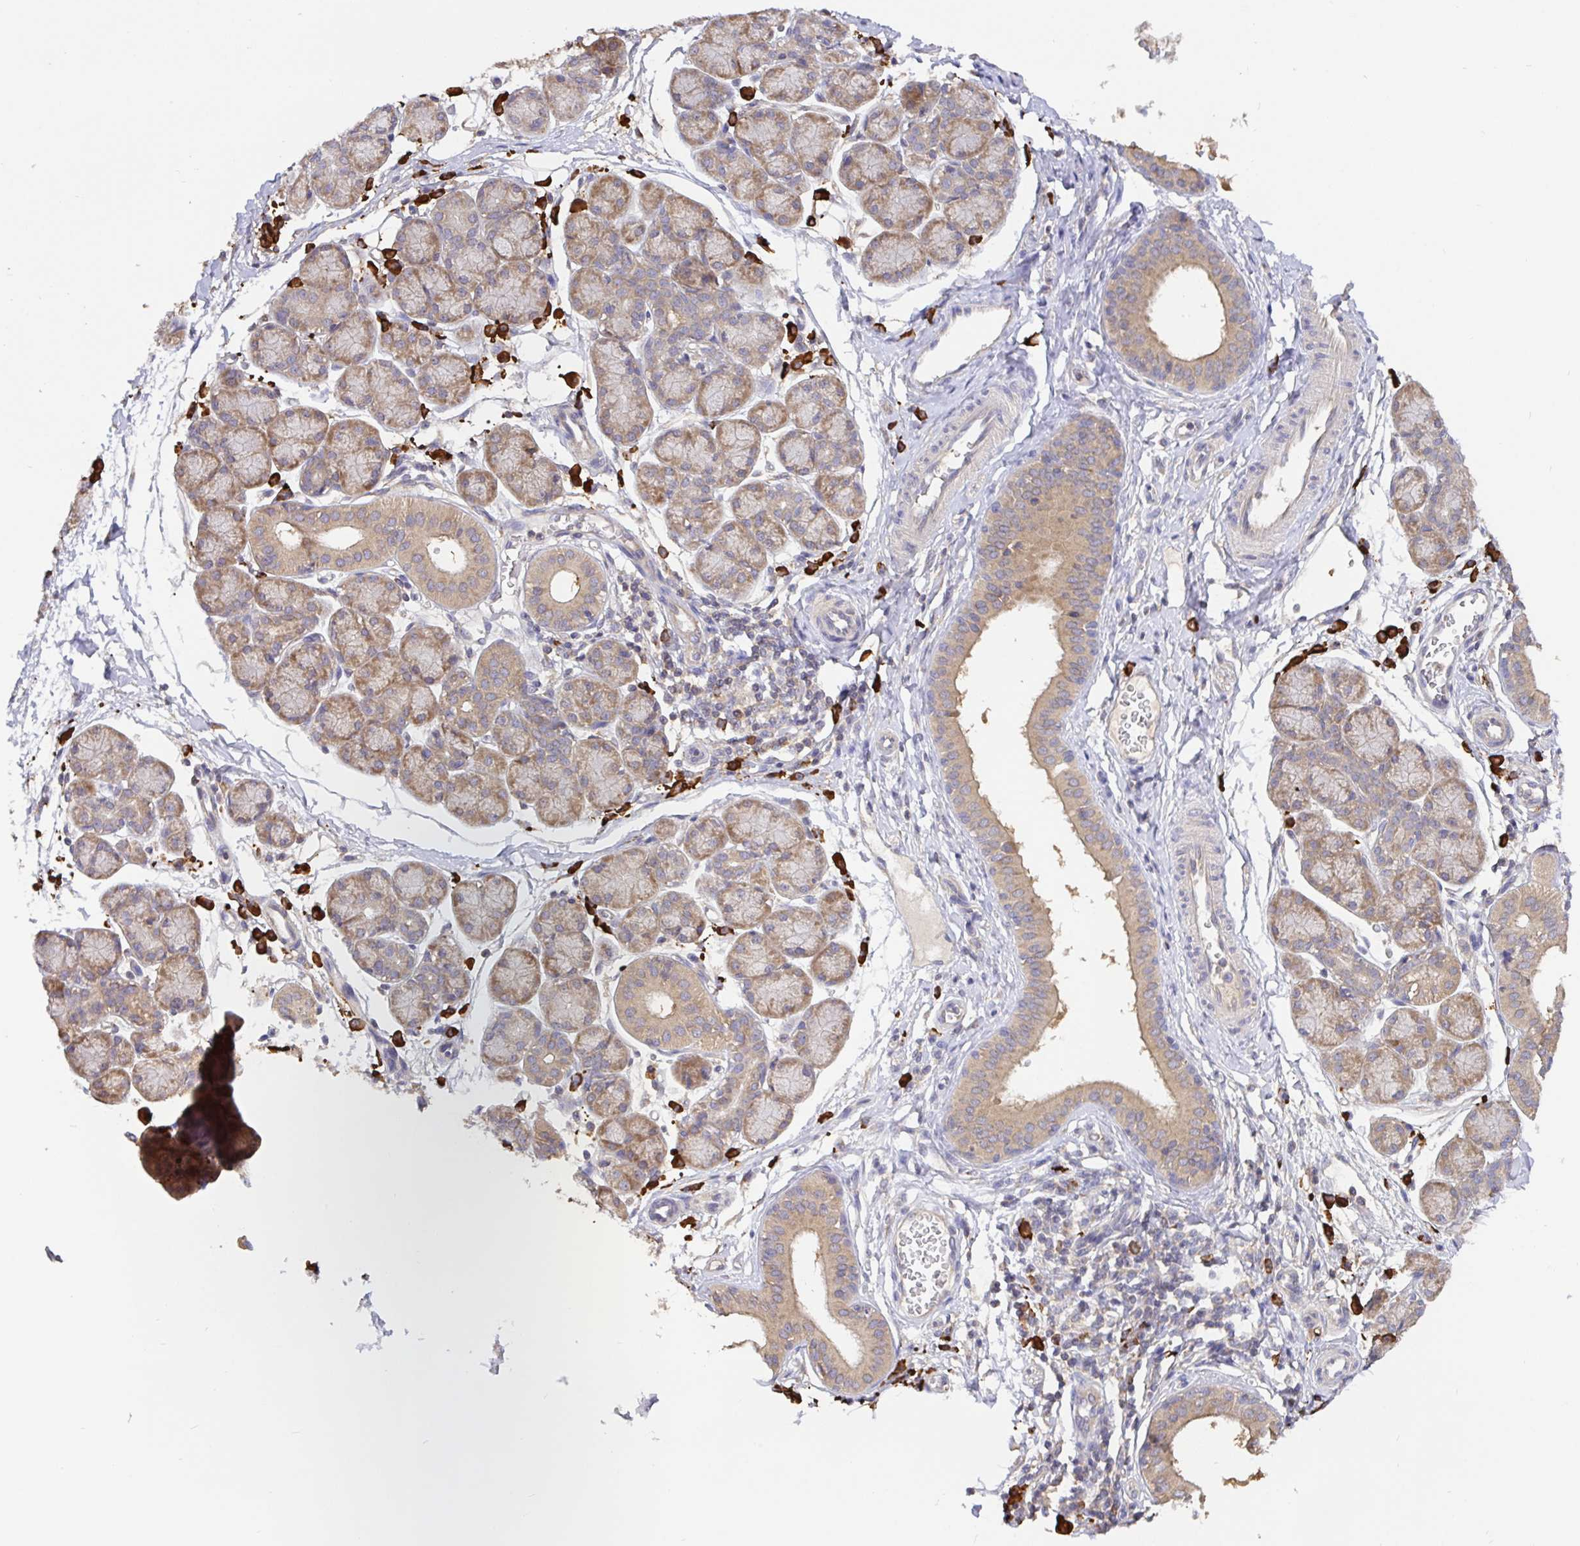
{"staining": {"intensity": "weak", "quantity": ">75%", "location": "cytoplasmic/membranous"}, "tissue": "salivary gland", "cell_type": "Glandular cells", "image_type": "normal", "snomed": [{"axis": "morphology", "description": "Normal tissue, NOS"}, {"axis": "morphology", "description": "Inflammation, NOS"}, {"axis": "topography", "description": "Lymph node"}, {"axis": "topography", "description": "Salivary gland"}], "caption": "Immunohistochemistry image of normal human salivary gland stained for a protein (brown), which shows low levels of weak cytoplasmic/membranous staining in about >75% of glandular cells.", "gene": "HAGH", "patient": {"sex": "male", "age": 3}}